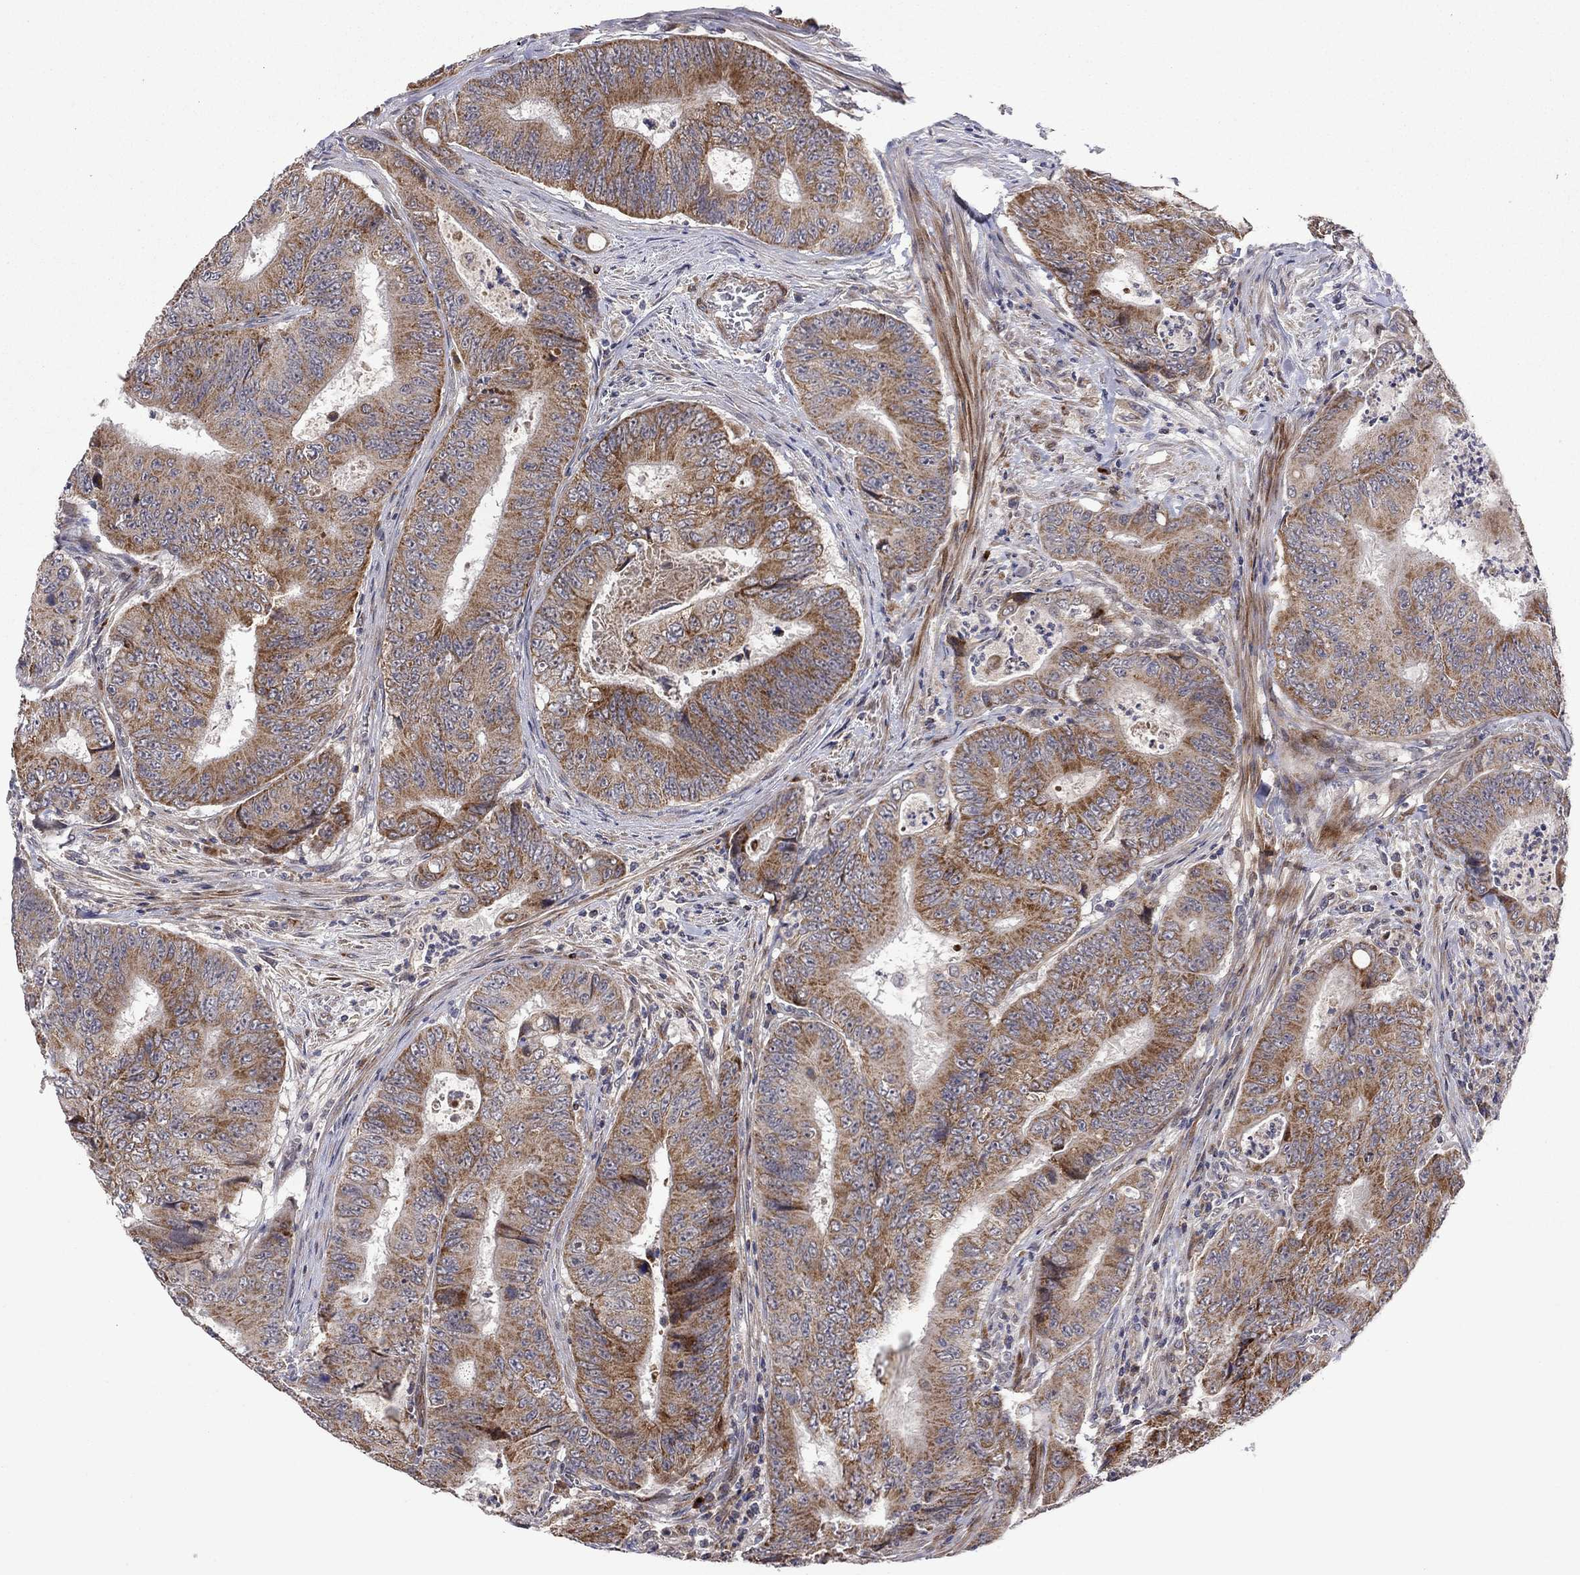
{"staining": {"intensity": "moderate", "quantity": "25%-75%", "location": "cytoplasmic/membranous"}, "tissue": "colorectal cancer", "cell_type": "Tumor cells", "image_type": "cancer", "snomed": [{"axis": "morphology", "description": "Adenocarcinoma, NOS"}, {"axis": "topography", "description": "Colon"}], "caption": "A brown stain highlights moderate cytoplasmic/membranous expression of a protein in human colorectal cancer tumor cells.", "gene": "IDS", "patient": {"sex": "female", "age": 48}}